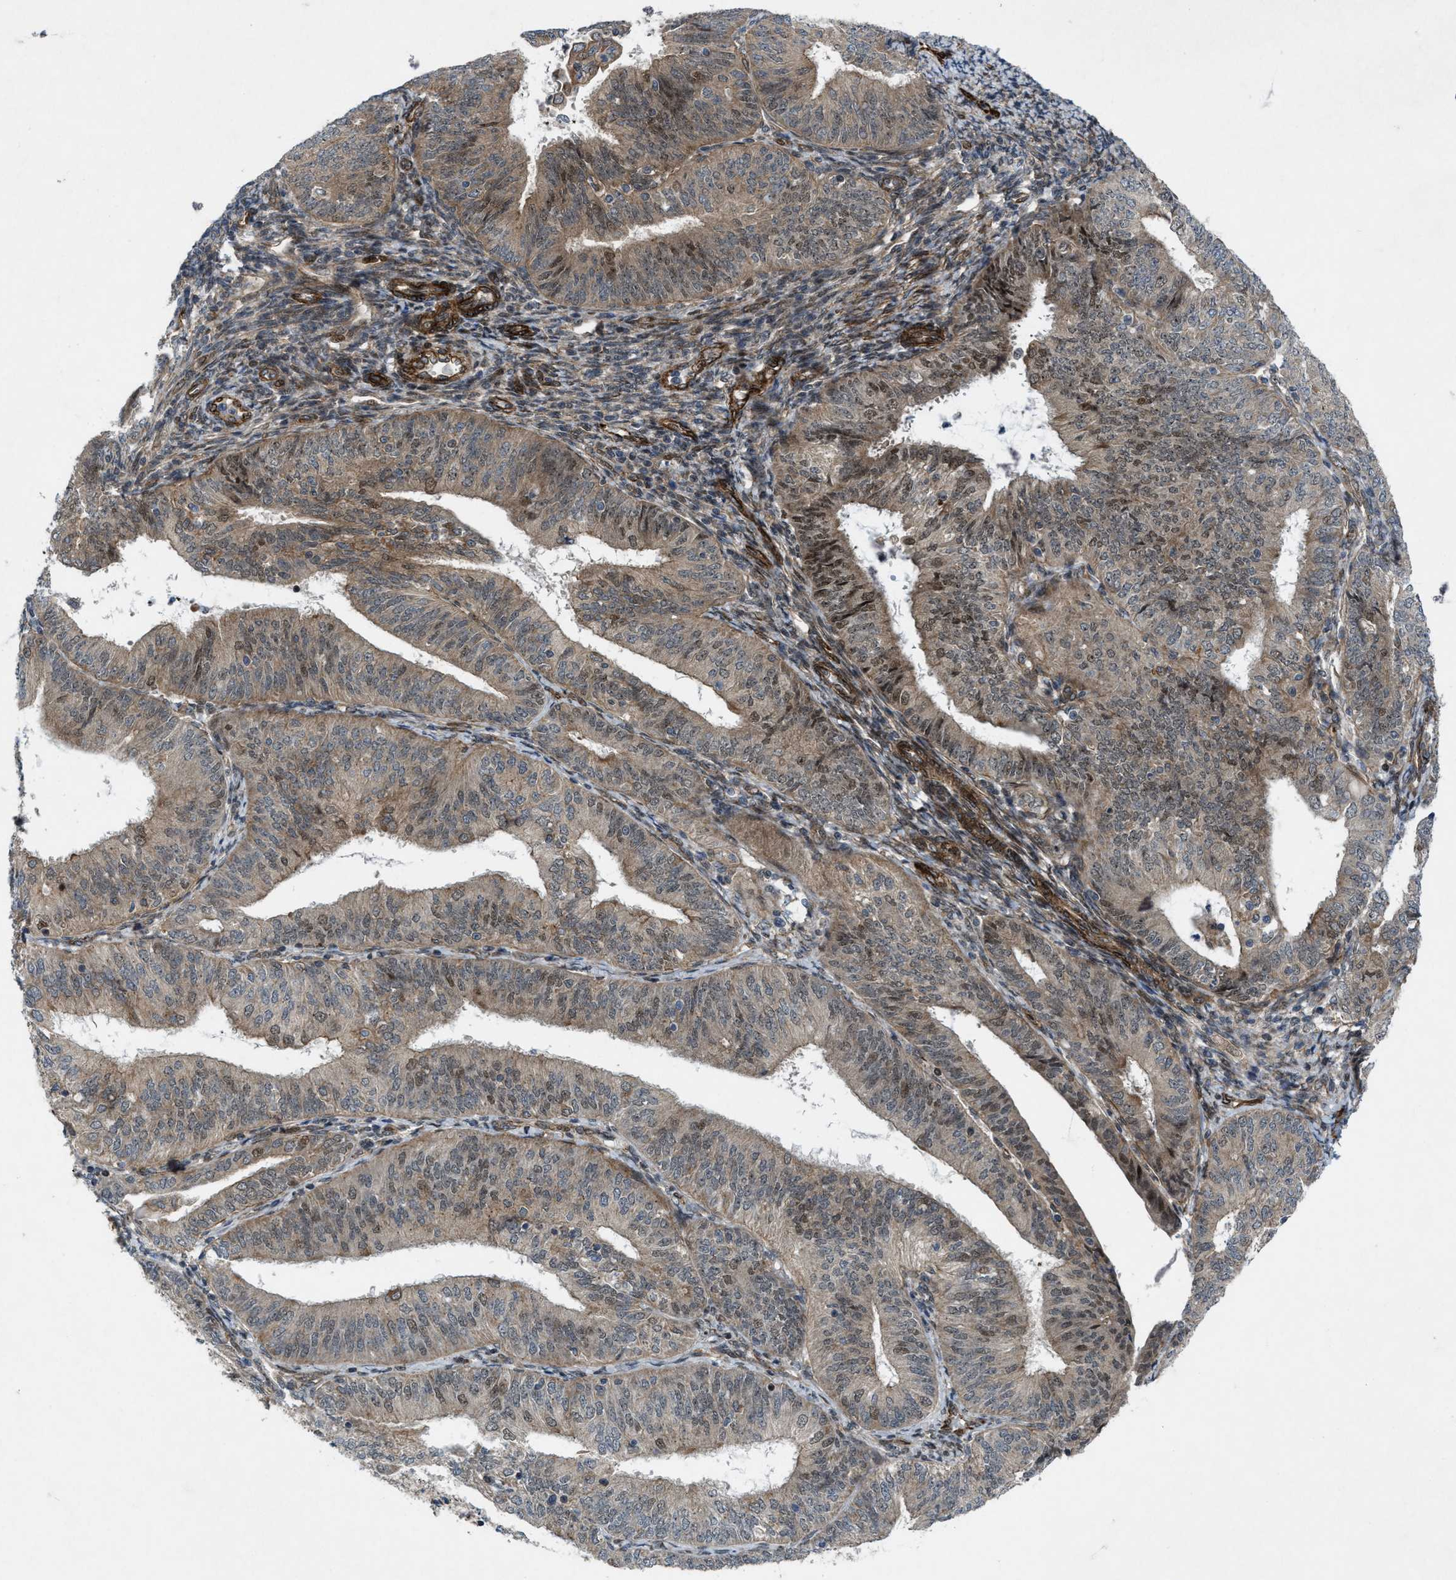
{"staining": {"intensity": "weak", "quantity": ">75%", "location": "cytoplasmic/membranous"}, "tissue": "endometrial cancer", "cell_type": "Tumor cells", "image_type": "cancer", "snomed": [{"axis": "morphology", "description": "Adenocarcinoma, NOS"}, {"axis": "topography", "description": "Endometrium"}], "caption": "A photomicrograph of adenocarcinoma (endometrial) stained for a protein displays weak cytoplasmic/membranous brown staining in tumor cells.", "gene": "URGCP", "patient": {"sex": "female", "age": 58}}